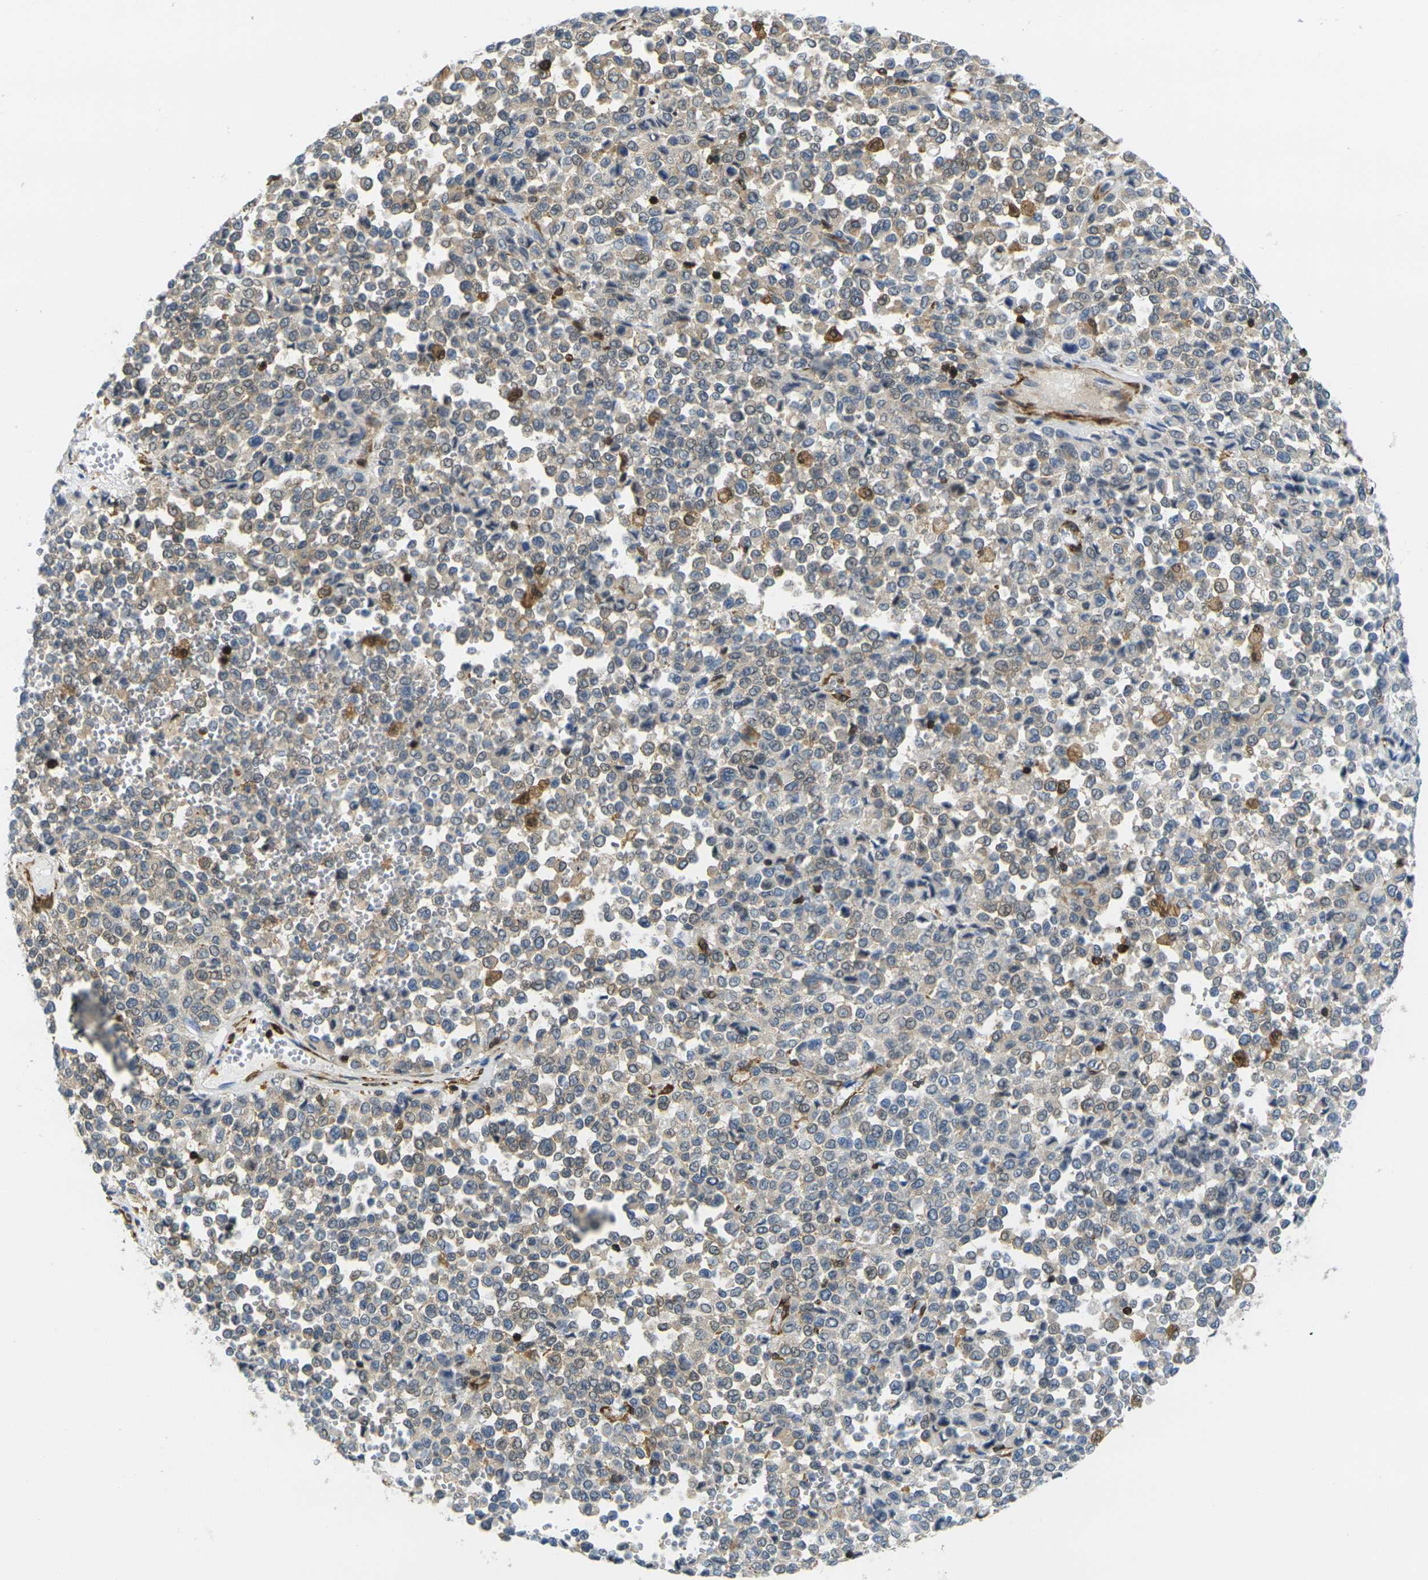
{"staining": {"intensity": "weak", "quantity": "25%-75%", "location": "cytoplasmic/membranous,nuclear"}, "tissue": "melanoma", "cell_type": "Tumor cells", "image_type": "cancer", "snomed": [{"axis": "morphology", "description": "Malignant melanoma, Metastatic site"}, {"axis": "topography", "description": "Pancreas"}], "caption": "Melanoma was stained to show a protein in brown. There is low levels of weak cytoplasmic/membranous and nuclear positivity in approximately 25%-75% of tumor cells. (DAB (3,3'-diaminobenzidine) IHC with brightfield microscopy, high magnification).", "gene": "LASP1", "patient": {"sex": "female", "age": 30}}